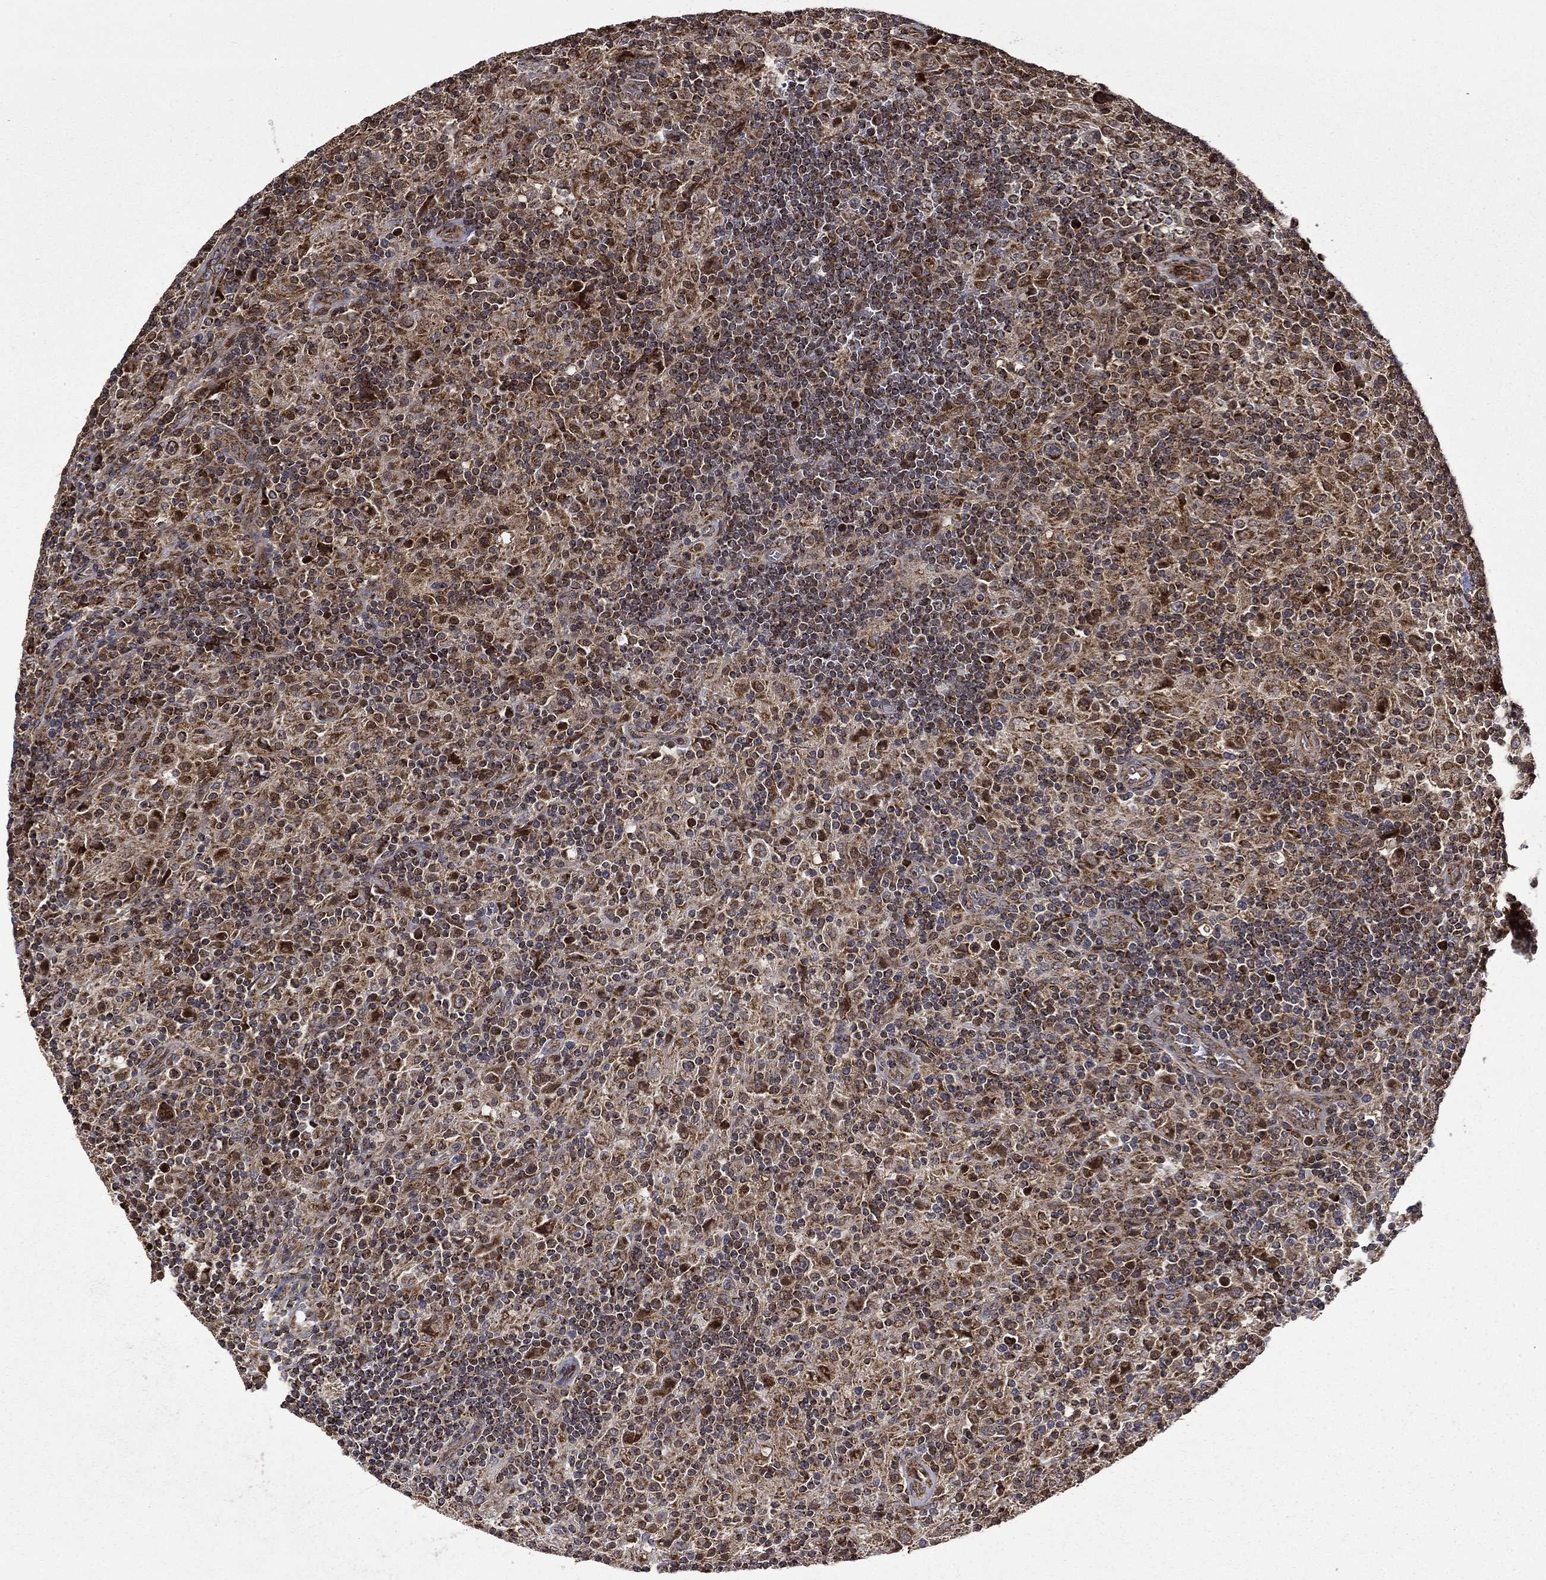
{"staining": {"intensity": "moderate", "quantity": ">75%", "location": "cytoplasmic/membranous"}, "tissue": "lymphoma", "cell_type": "Tumor cells", "image_type": "cancer", "snomed": [{"axis": "morphology", "description": "Hodgkin's disease, NOS"}, {"axis": "topography", "description": "Lymph node"}], "caption": "A brown stain highlights moderate cytoplasmic/membranous staining of a protein in human lymphoma tumor cells.", "gene": "GIMAP6", "patient": {"sex": "male", "age": 70}}